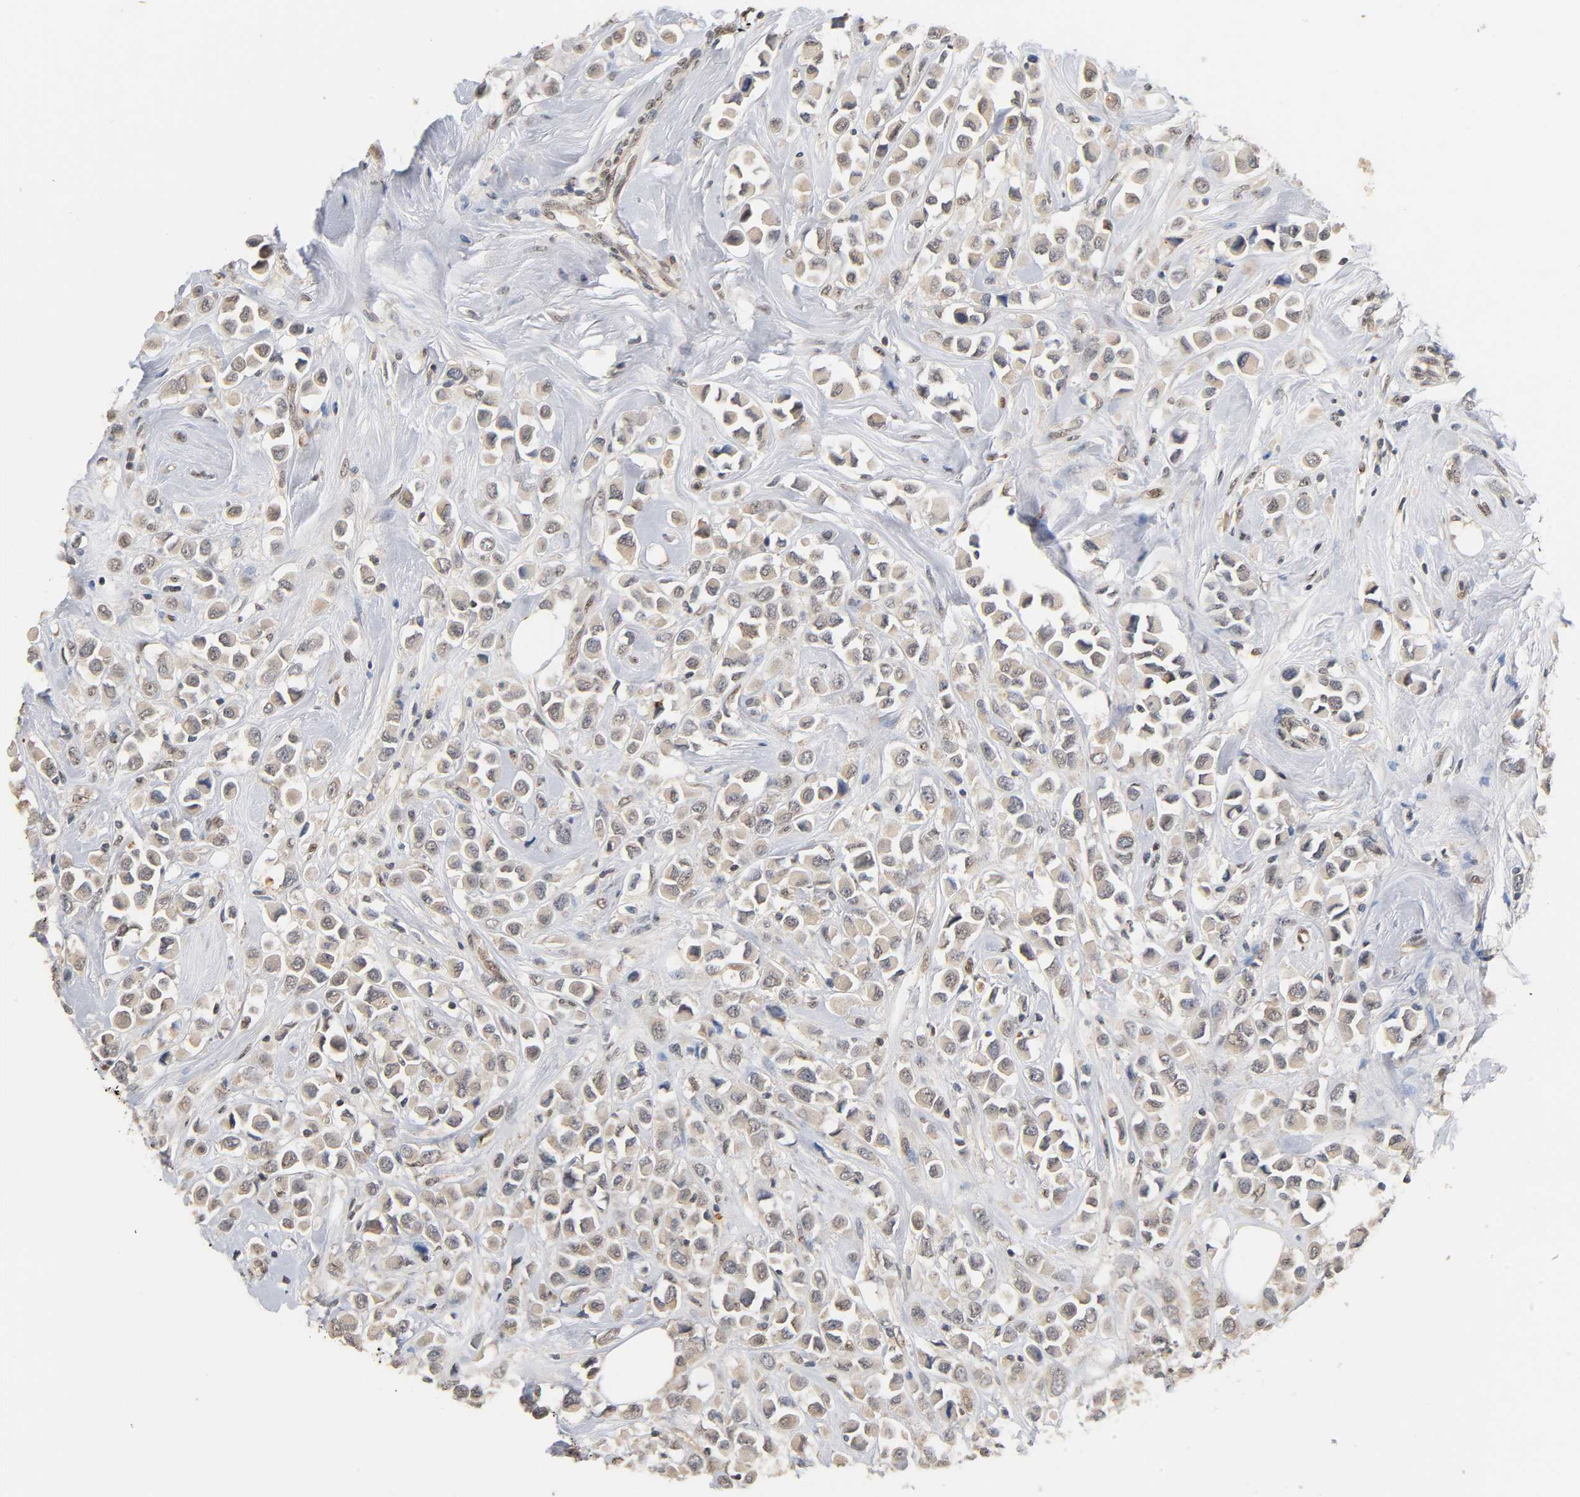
{"staining": {"intensity": "weak", "quantity": "25%-75%", "location": "cytoplasmic/membranous"}, "tissue": "breast cancer", "cell_type": "Tumor cells", "image_type": "cancer", "snomed": [{"axis": "morphology", "description": "Duct carcinoma"}, {"axis": "topography", "description": "Breast"}], "caption": "Immunohistochemical staining of breast infiltrating ductal carcinoma shows weak cytoplasmic/membranous protein positivity in approximately 25%-75% of tumor cells.", "gene": "UBC", "patient": {"sex": "female", "age": 61}}